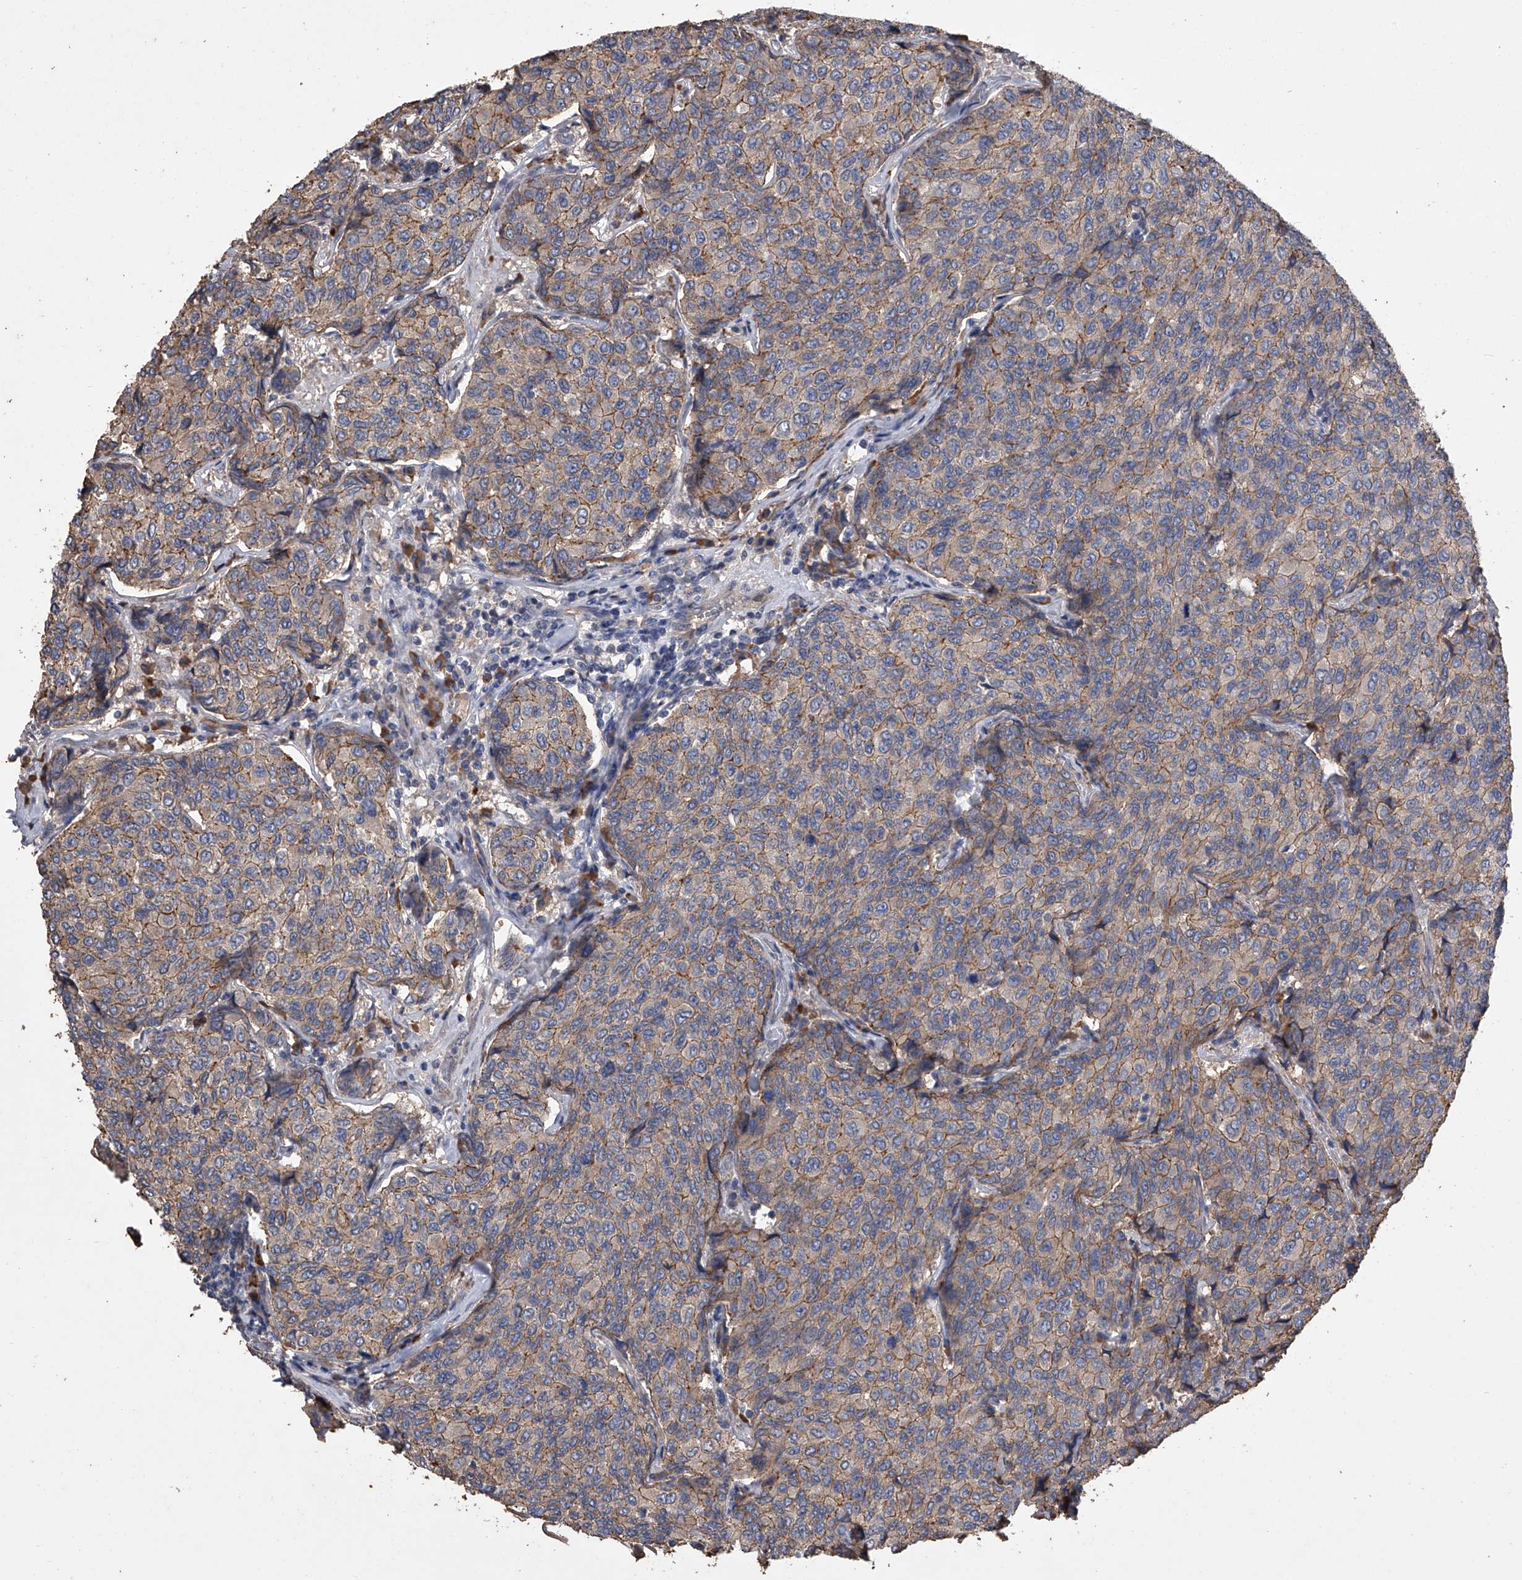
{"staining": {"intensity": "weak", "quantity": ">75%", "location": "cytoplasmic/membranous"}, "tissue": "breast cancer", "cell_type": "Tumor cells", "image_type": "cancer", "snomed": [{"axis": "morphology", "description": "Duct carcinoma"}, {"axis": "topography", "description": "Breast"}], "caption": "Approximately >75% of tumor cells in breast invasive ductal carcinoma reveal weak cytoplasmic/membranous protein expression as visualized by brown immunohistochemical staining.", "gene": "ZNF343", "patient": {"sex": "female", "age": 55}}